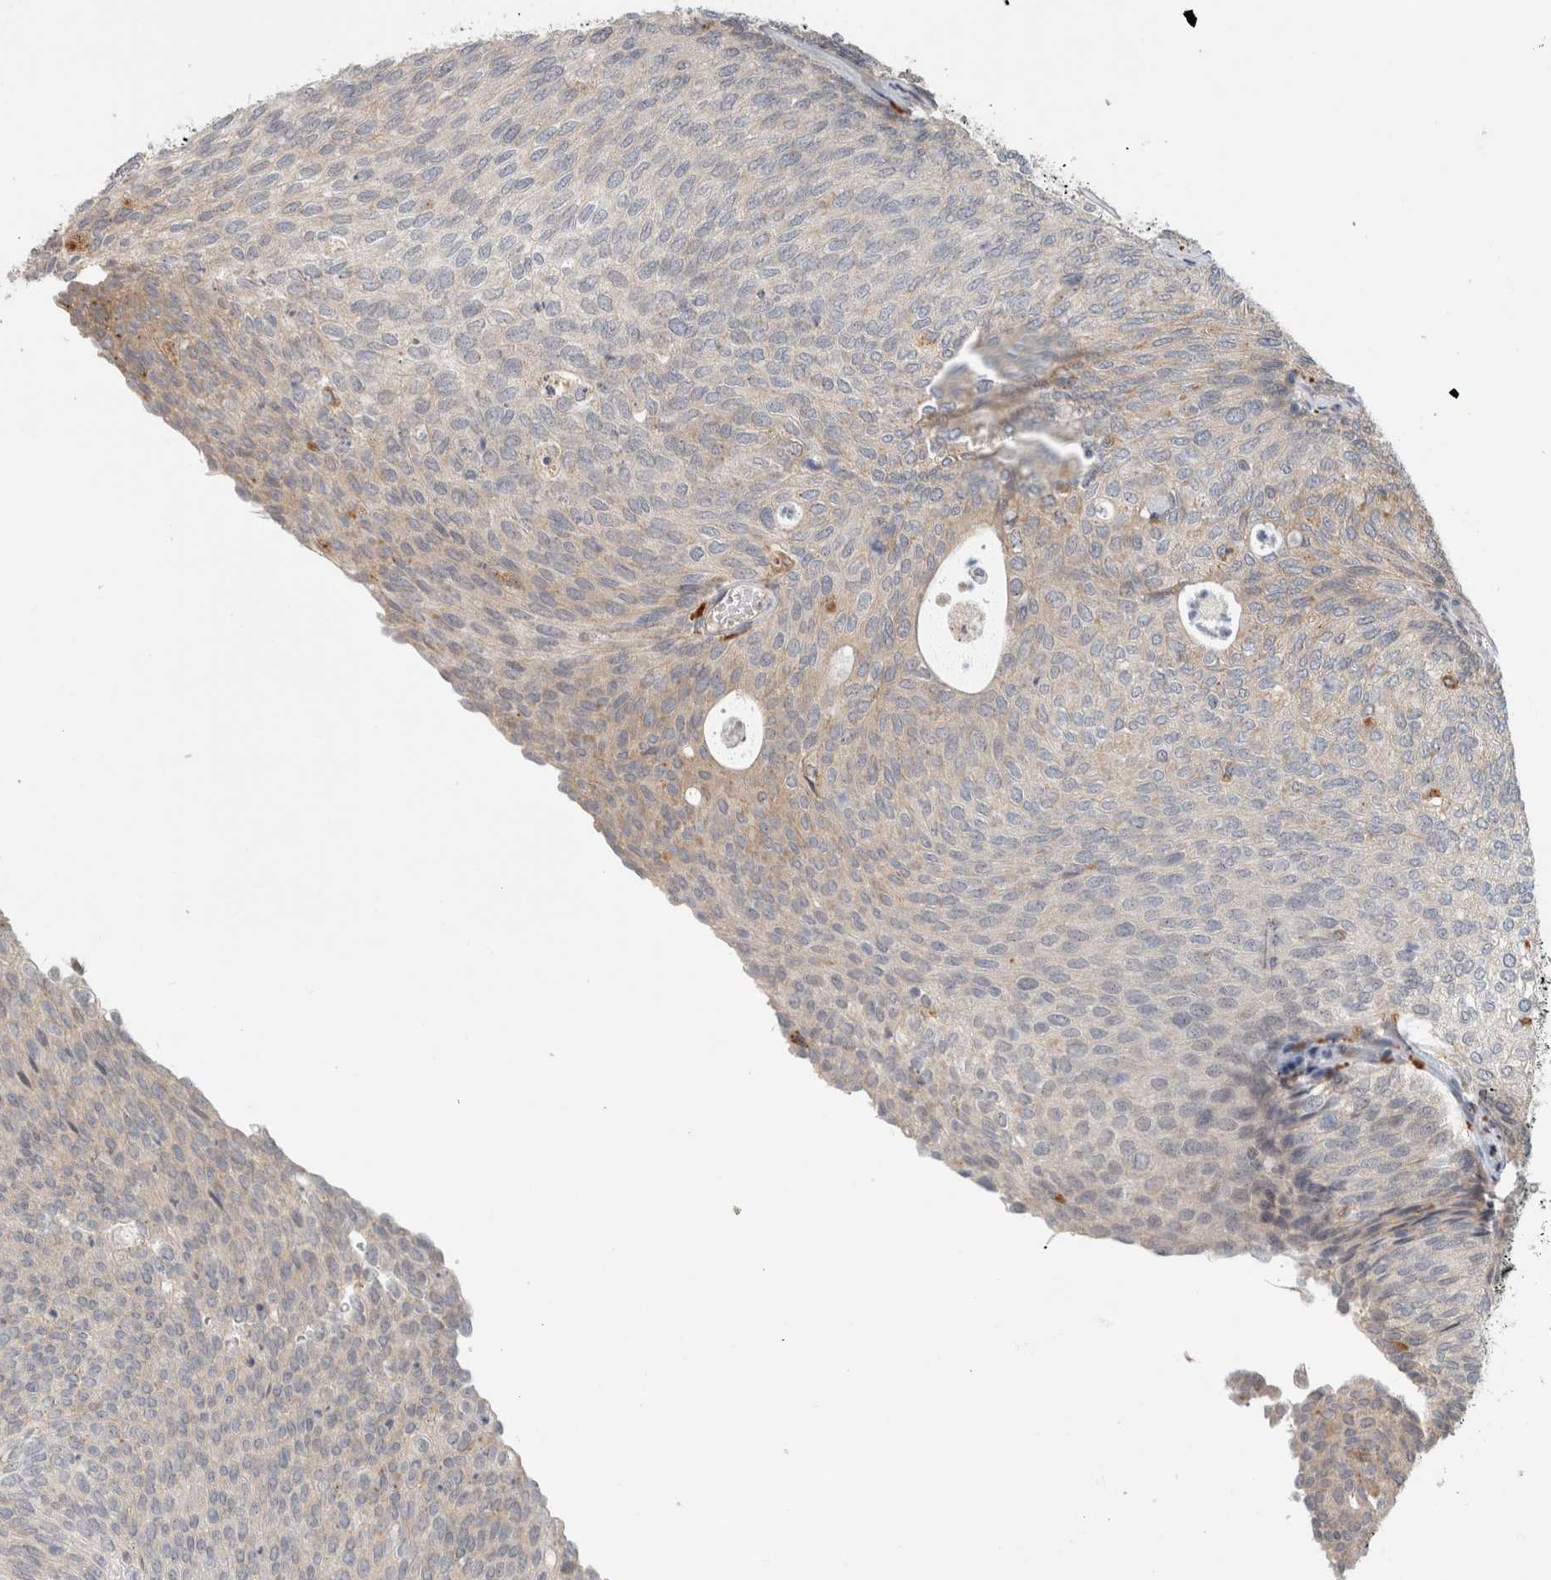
{"staining": {"intensity": "weak", "quantity": "<25%", "location": "cytoplasmic/membranous"}, "tissue": "urothelial cancer", "cell_type": "Tumor cells", "image_type": "cancer", "snomed": [{"axis": "morphology", "description": "Urothelial carcinoma, Low grade"}, {"axis": "topography", "description": "Urinary bladder"}], "caption": "Tumor cells are negative for protein expression in human urothelial cancer.", "gene": "NAB2", "patient": {"sex": "female", "age": 79}}